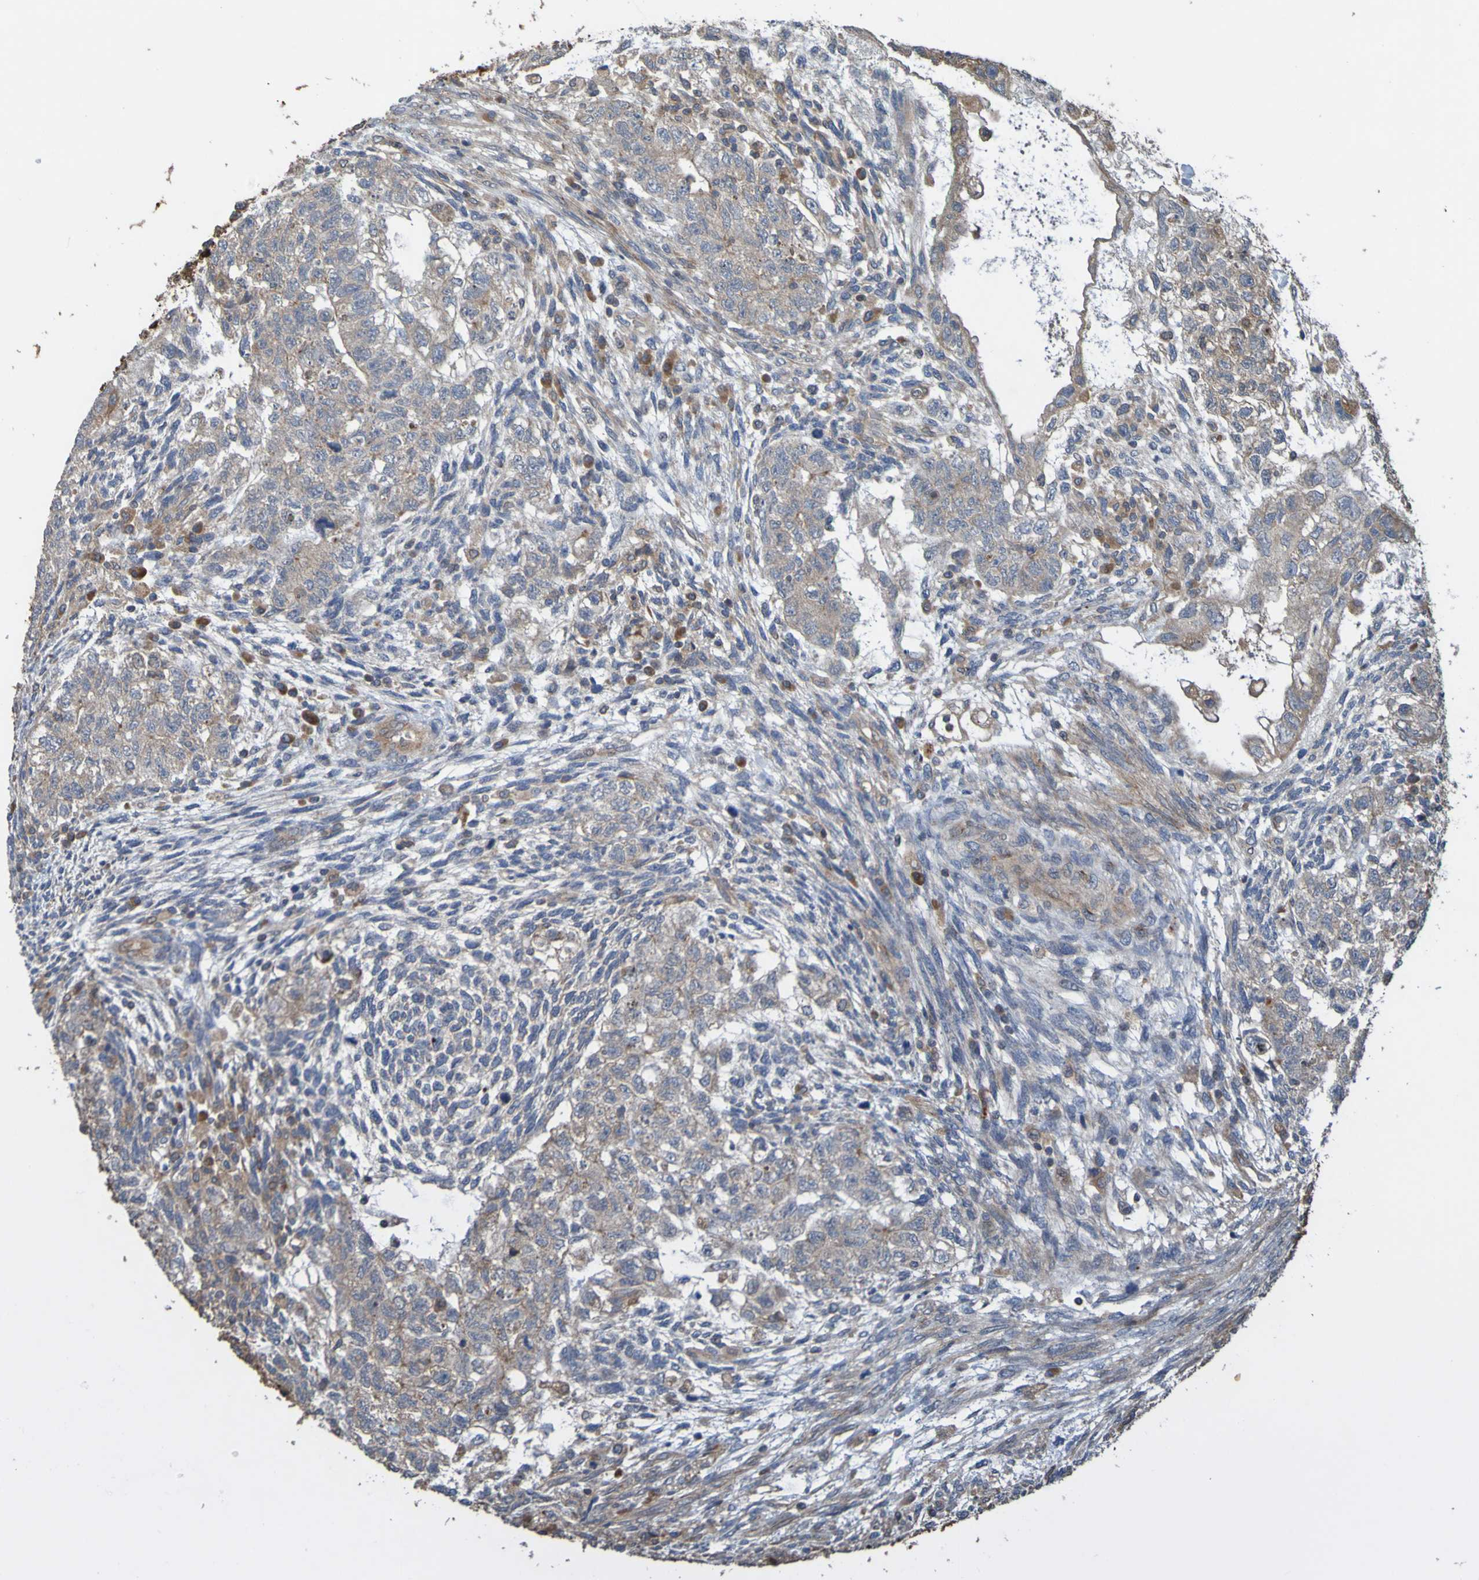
{"staining": {"intensity": "weak", "quantity": ">75%", "location": "cytoplasmic/membranous"}, "tissue": "testis cancer", "cell_type": "Tumor cells", "image_type": "cancer", "snomed": [{"axis": "morphology", "description": "Normal tissue, NOS"}, {"axis": "morphology", "description": "Carcinoma, Embryonal, NOS"}, {"axis": "topography", "description": "Testis"}], "caption": "Weak cytoplasmic/membranous positivity is appreciated in about >75% of tumor cells in testis cancer (embryonal carcinoma).", "gene": "UCN", "patient": {"sex": "male", "age": 36}}